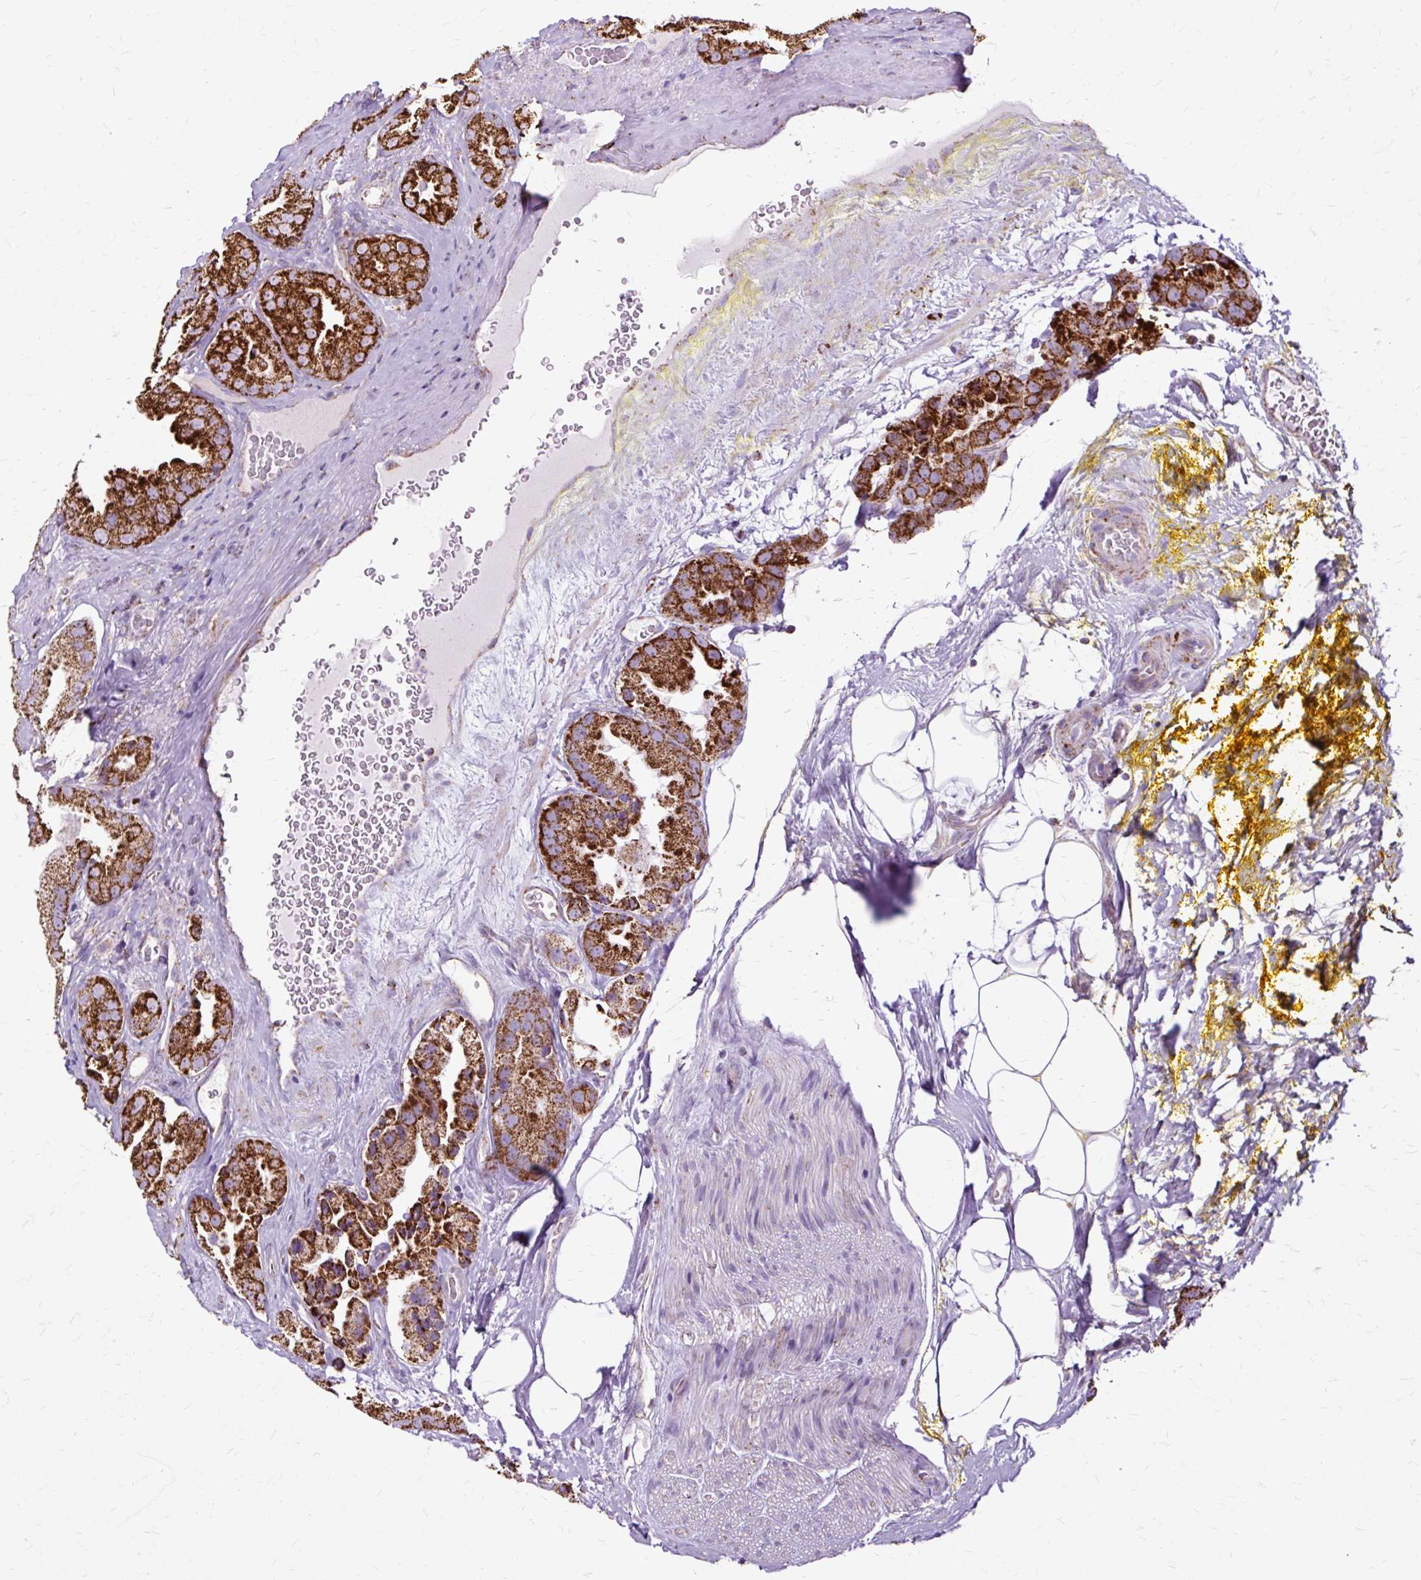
{"staining": {"intensity": "strong", "quantity": ">75%", "location": "cytoplasmic/membranous"}, "tissue": "prostate cancer", "cell_type": "Tumor cells", "image_type": "cancer", "snomed": [{"axis": "morphology", "description": "Adenocarcinoma, High grade"}, {"axis": "topography", "description": "Prostate"}], "caption": "An image of human high-grade adenocarcinoma (prostate) stained for a protein displays strong cytoplasmic/membranous brown staining in tumor cells. The staining was performed using DAB (3,3'-diaminobenzidine), with brown indicating positive protein expression. Nuclei are stained blue with hematoxylin.", "gene": "DLAT", "patient": {"sex": "male", "age": 63}}